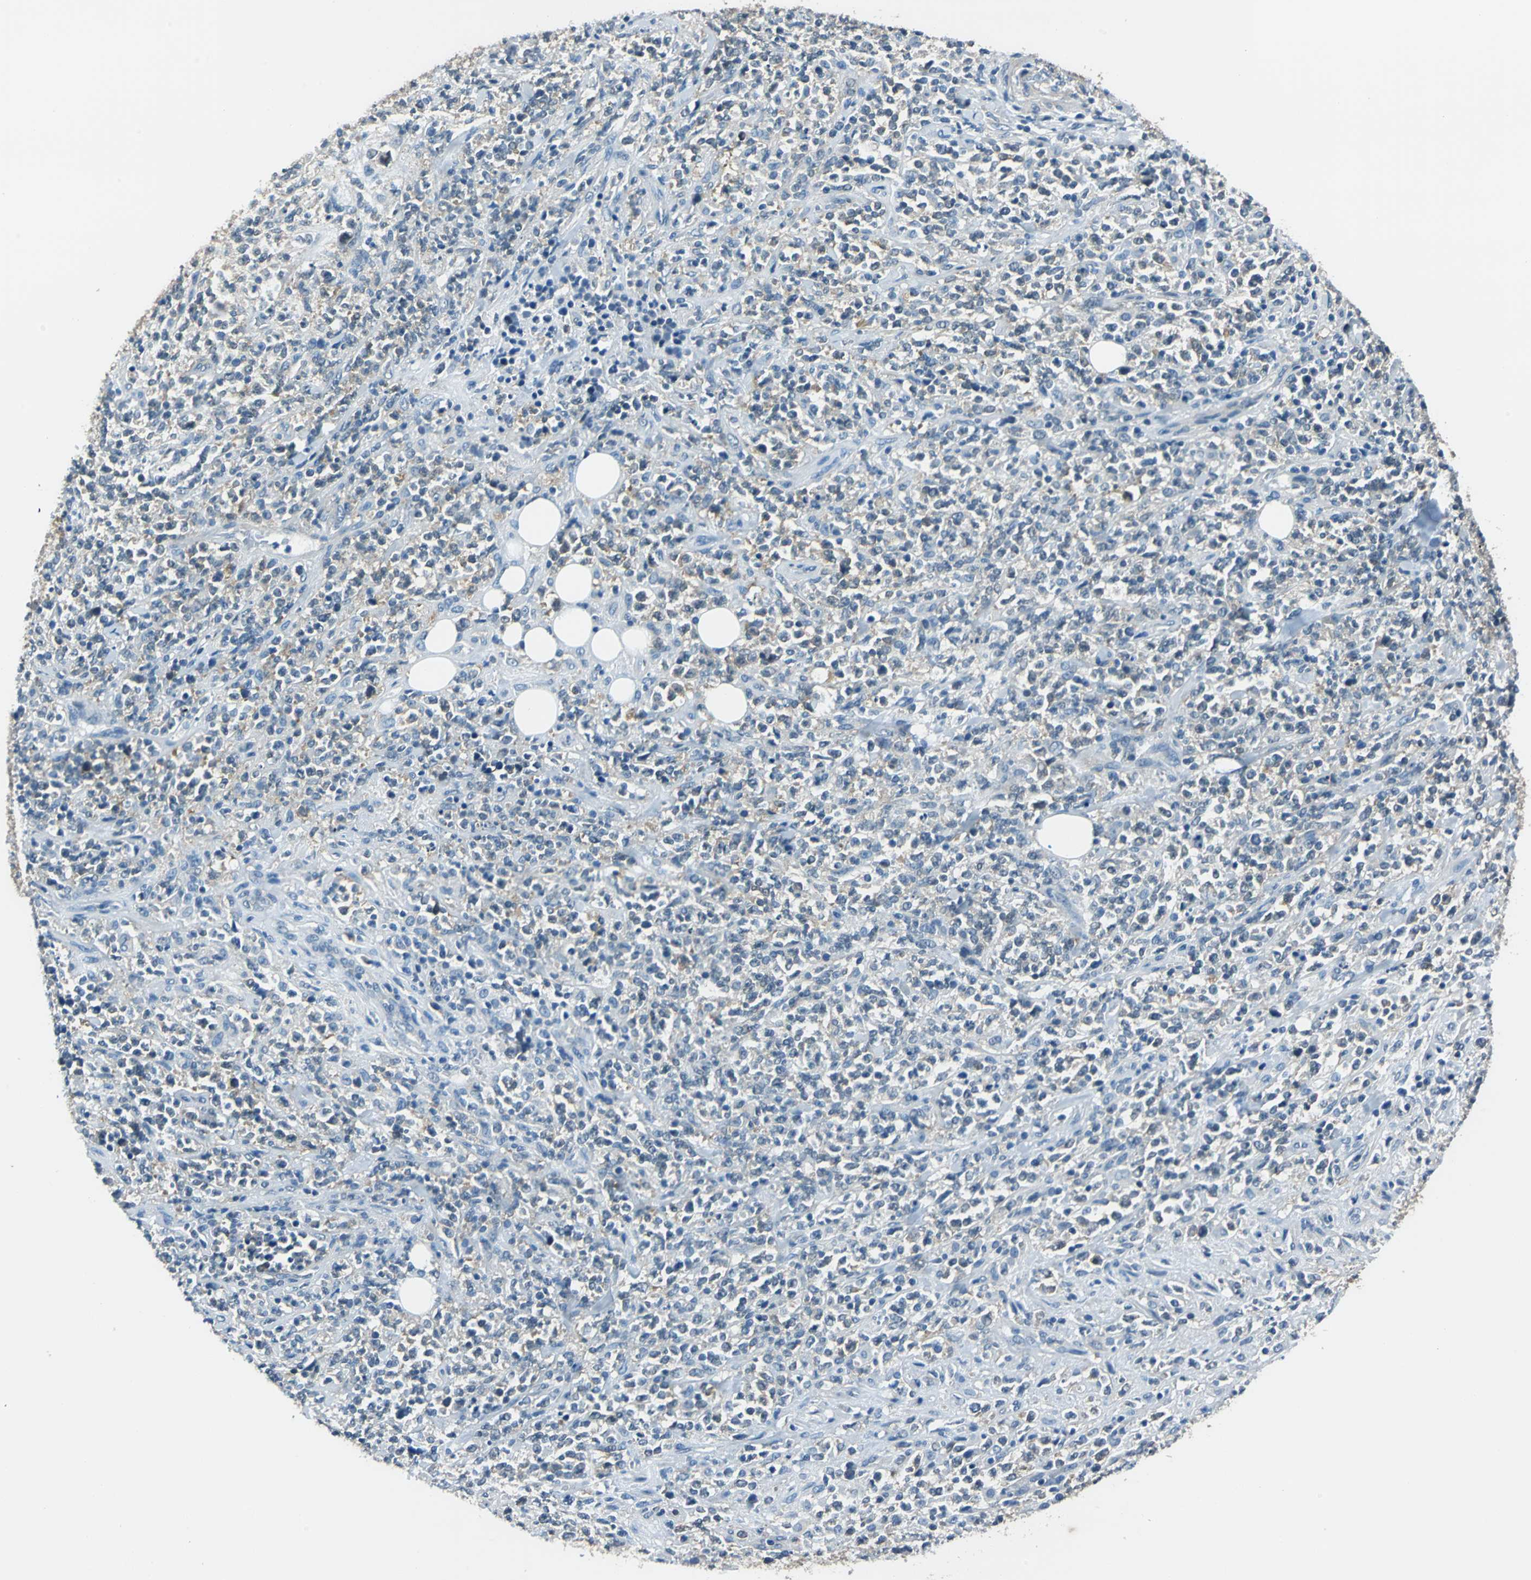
{"staining": {"intensity": "weak", "quantity": "<25%", "location": "cytoplasmic/membranous"}, "tissue": "lymphoma", "cell_type": "Tumor cells", "image_type": "cancer", "snomed": [{"axis": "morphology", "description": "Malignant lymphoma, non-Hodgkin's type, High grade"}, {"axis": "topography", "description": "Soft tissue"}], "caption": "There is no significant positivity in tumor cells of high-grade malignant lymphoma, non-Hodgkin's type.", "gene": "FKBP4", "patient": {"sex": "male", "age": 18}}